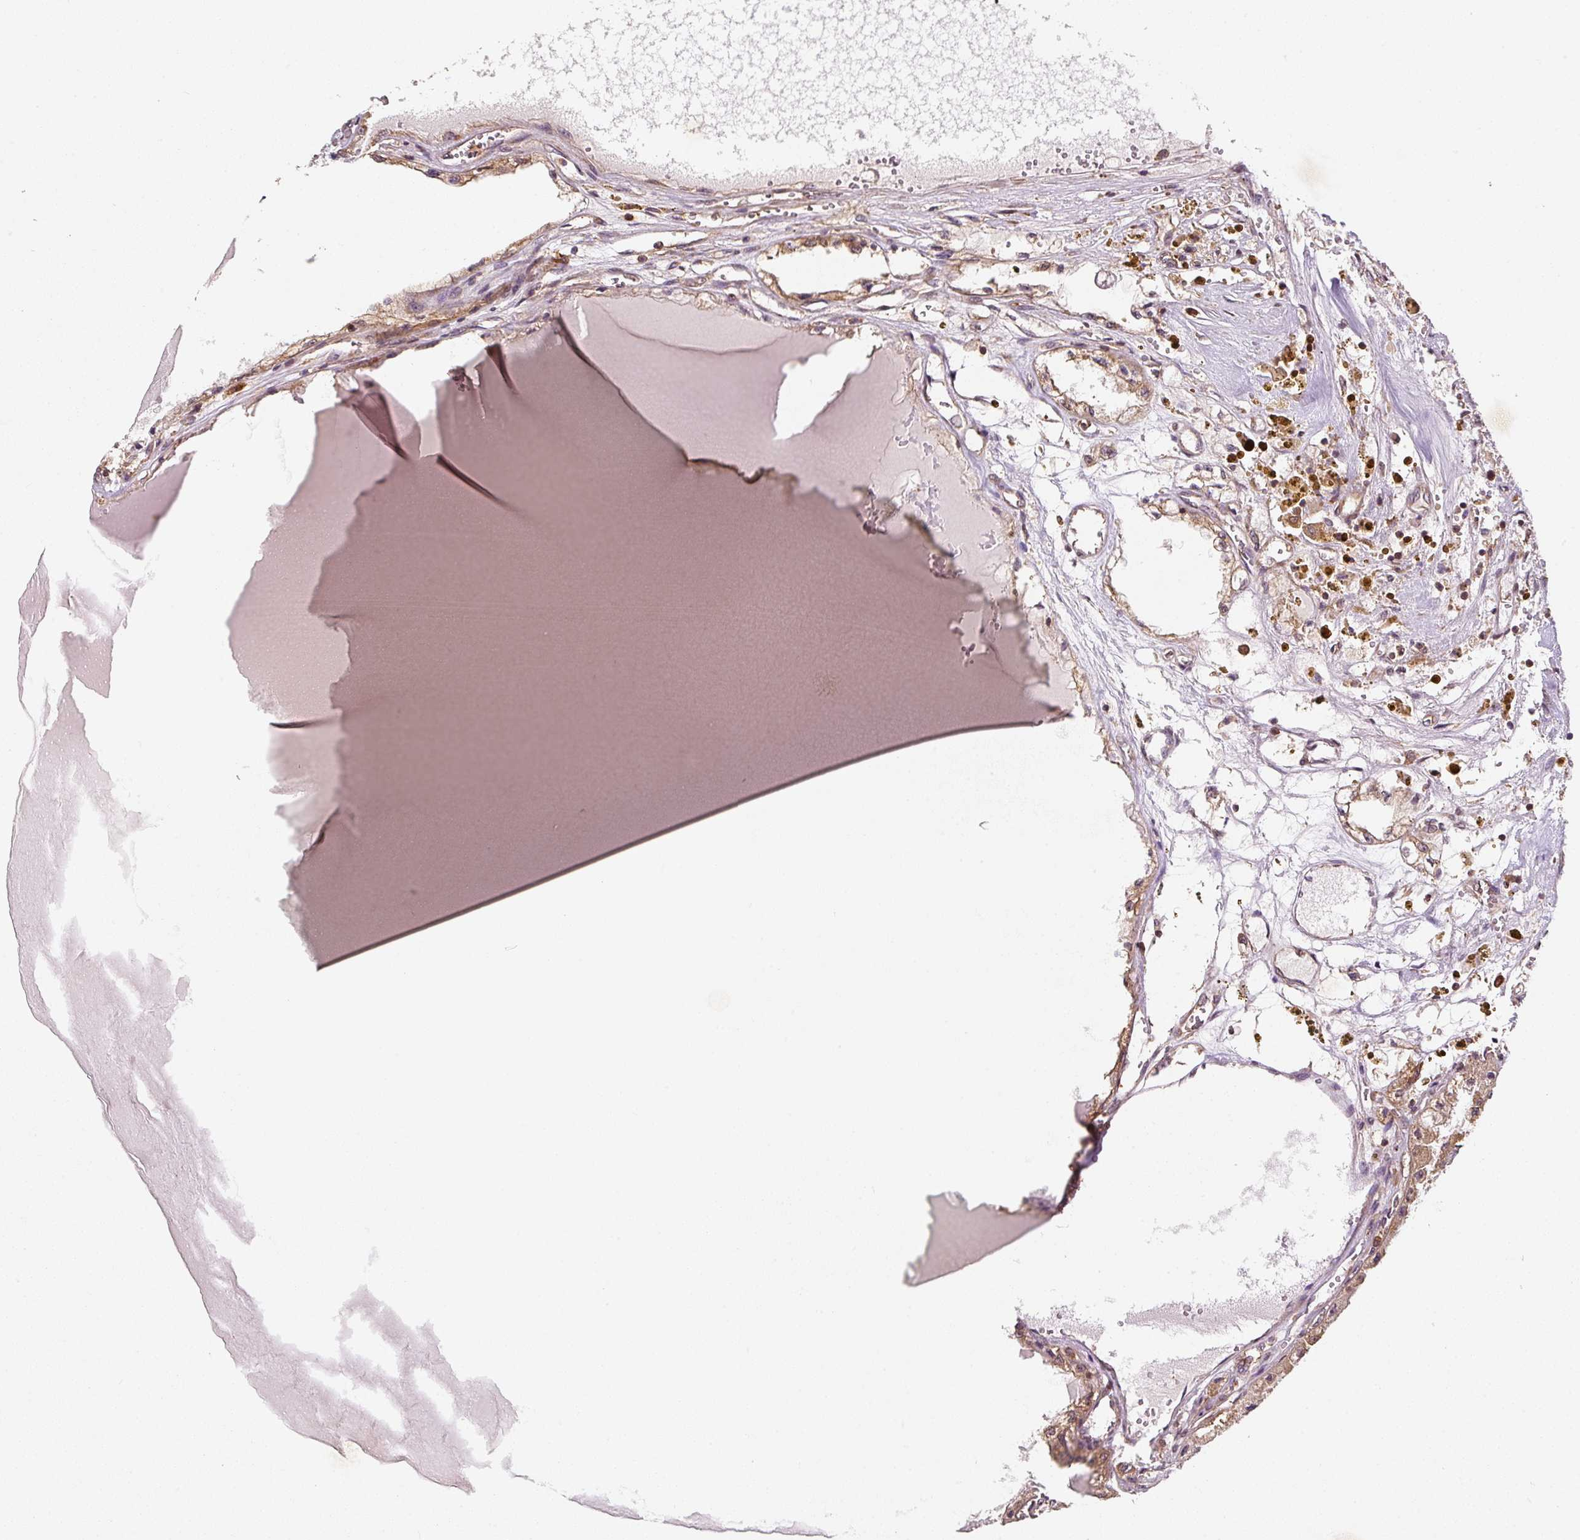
{"staining": {"intensity": "moderate", "quantity": ">75%", "location": "cytoplasmic/membranous"}, "tissue": "renal cancer", "cell_type": "Tumor cells", "image_type": "cancer", "snomed": [{"axis": "morphology", "description": "Adenocarcinoma, NOS"}, {"axis": "topography", "description": "Kidney"}], "caption": "About >75% of tumor cells in human renal adenocarcinoma show moderate cytoplasmic/membranous protein expression as visualized by brown immunohistochemical staining.", "gene": "EIF2S2", "patient": {"sex": "male", "age": 56}}